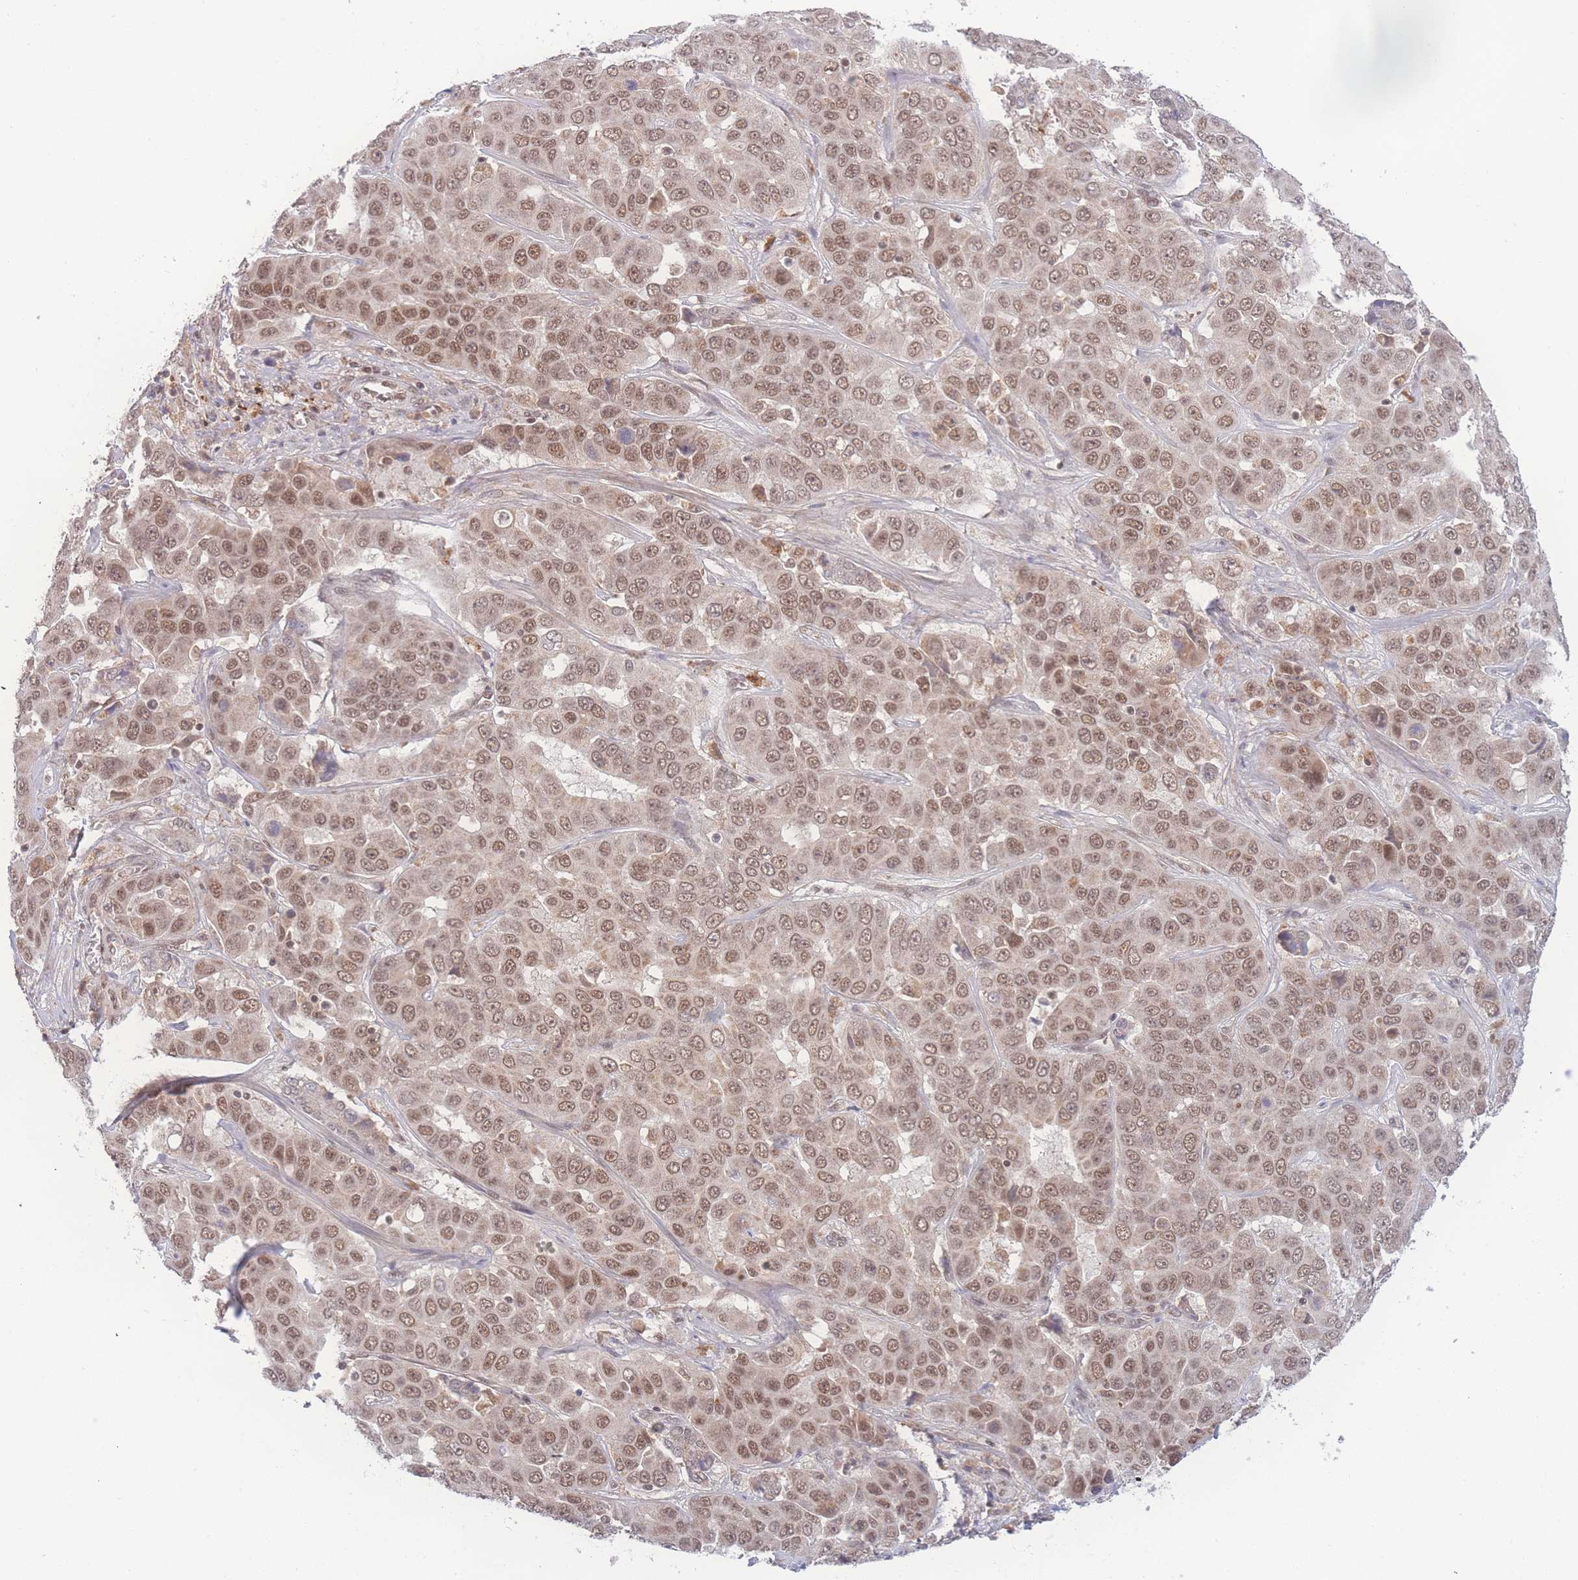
{"staining": {"intensity": "moderate", "quantity": ">75%", "location": "nuclear"}, "tissue": "liver cancer", "cell_type": "Tumor cells", "image_type": "cancer", "snomed": [{"axis": "morphology", "description": "Cholangiocarcinoma"}, {"axis": "topography", "description": "Liver"}], "caption": "Human liver cancer (cholangiocarcinoma) stained with a brown dye displays moderate nuclear positive positivity in about >75% of tumor cells.", "gene": "RAVER1", "patient": {"sex": "female", "age": 52}}